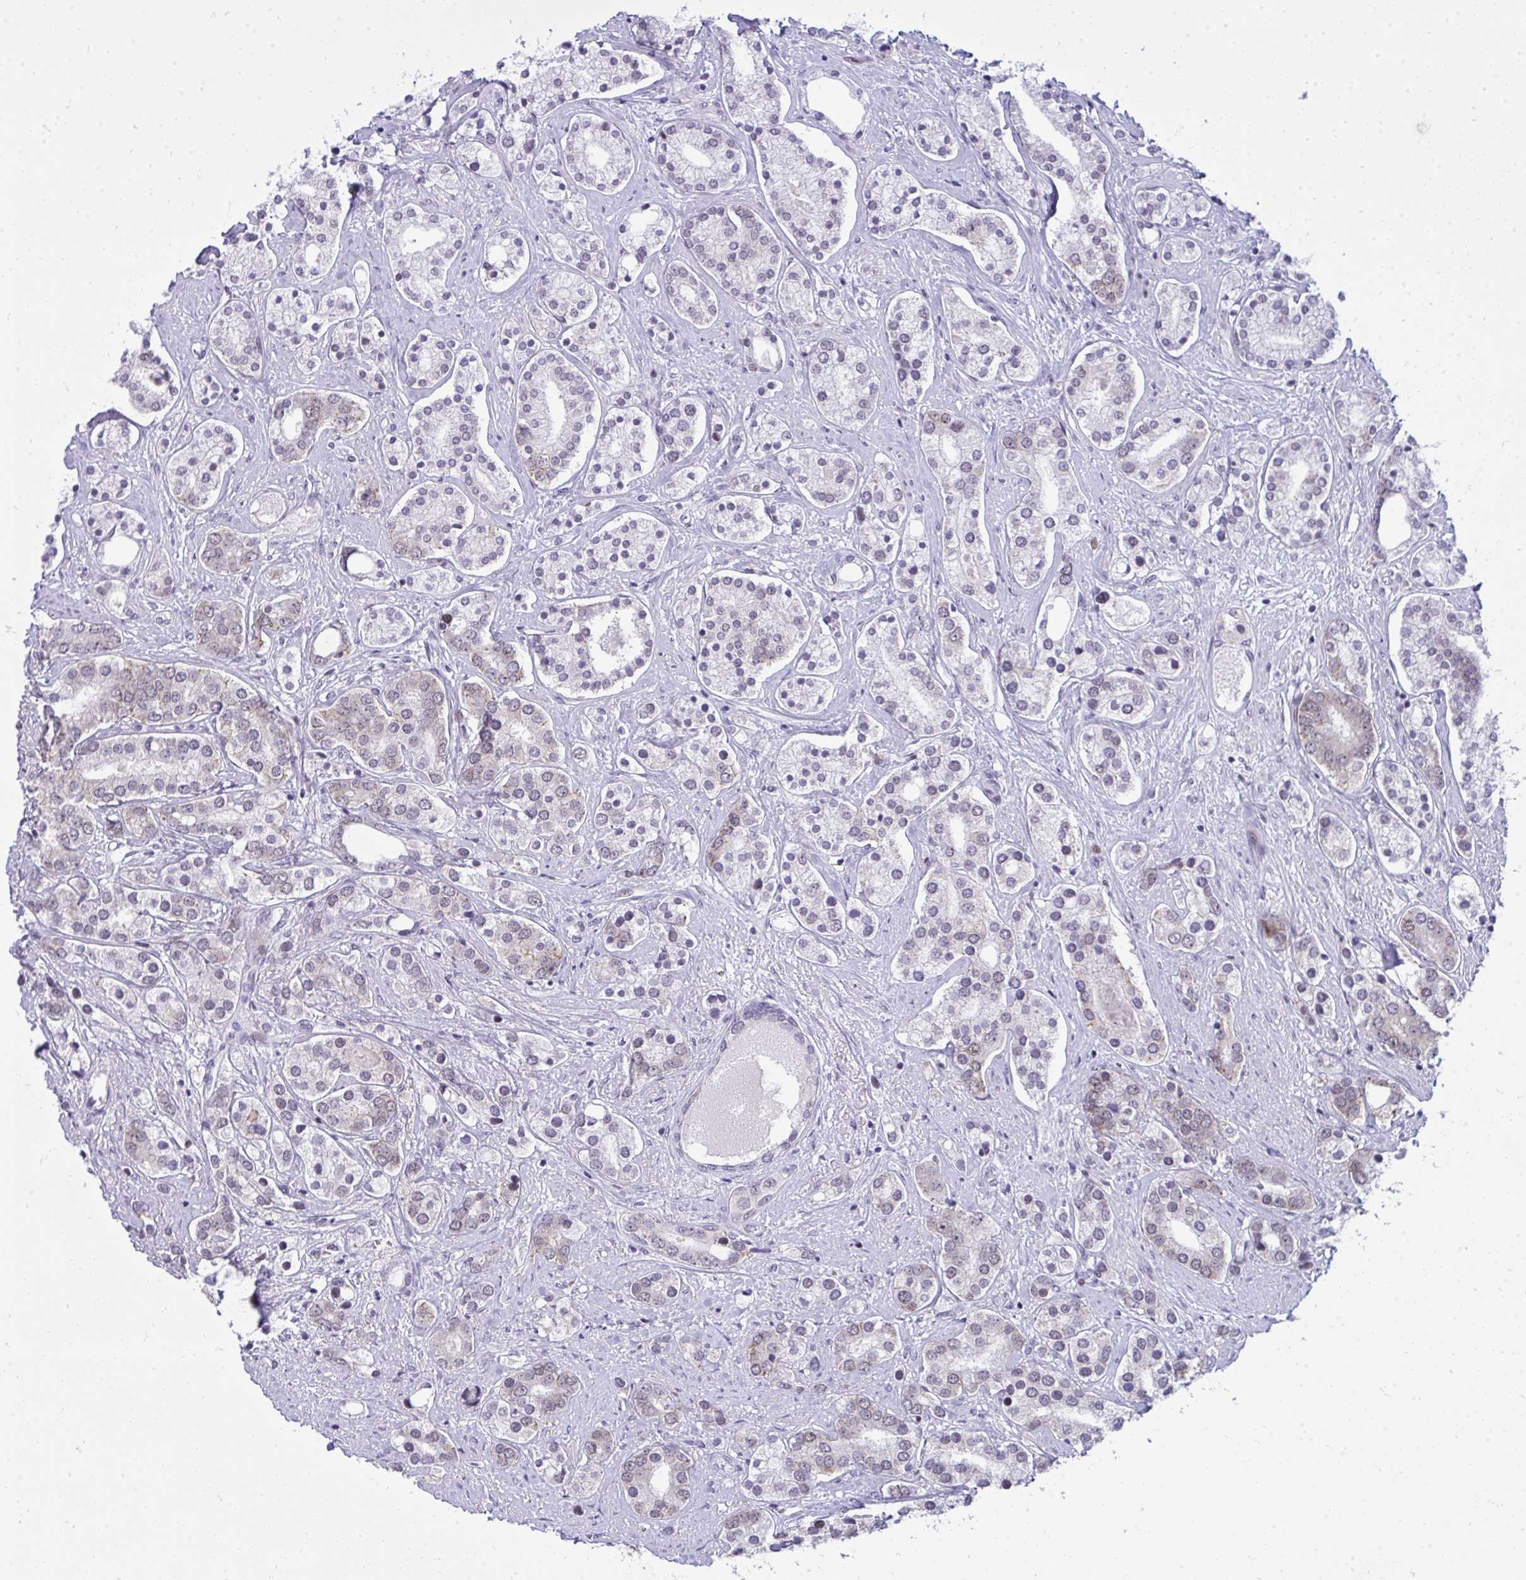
{"staining": {"intensity": "weak", "quantity": "<25%", "location": "nuclear"}, "tissue": "prostate cancer", "cell_type": "Tumor cells", "image_type": "cancer", "snomed": [{"axis": "morphology", "description": "Adenocarcinoma, High grade"}, {"axis": "topography", "description": "Prostate"}], "caption": "Tumor cells show no significant positivity in prostate cancer.", "gene": "GLDN", "patient": {"sex": "male", "age": 58}}